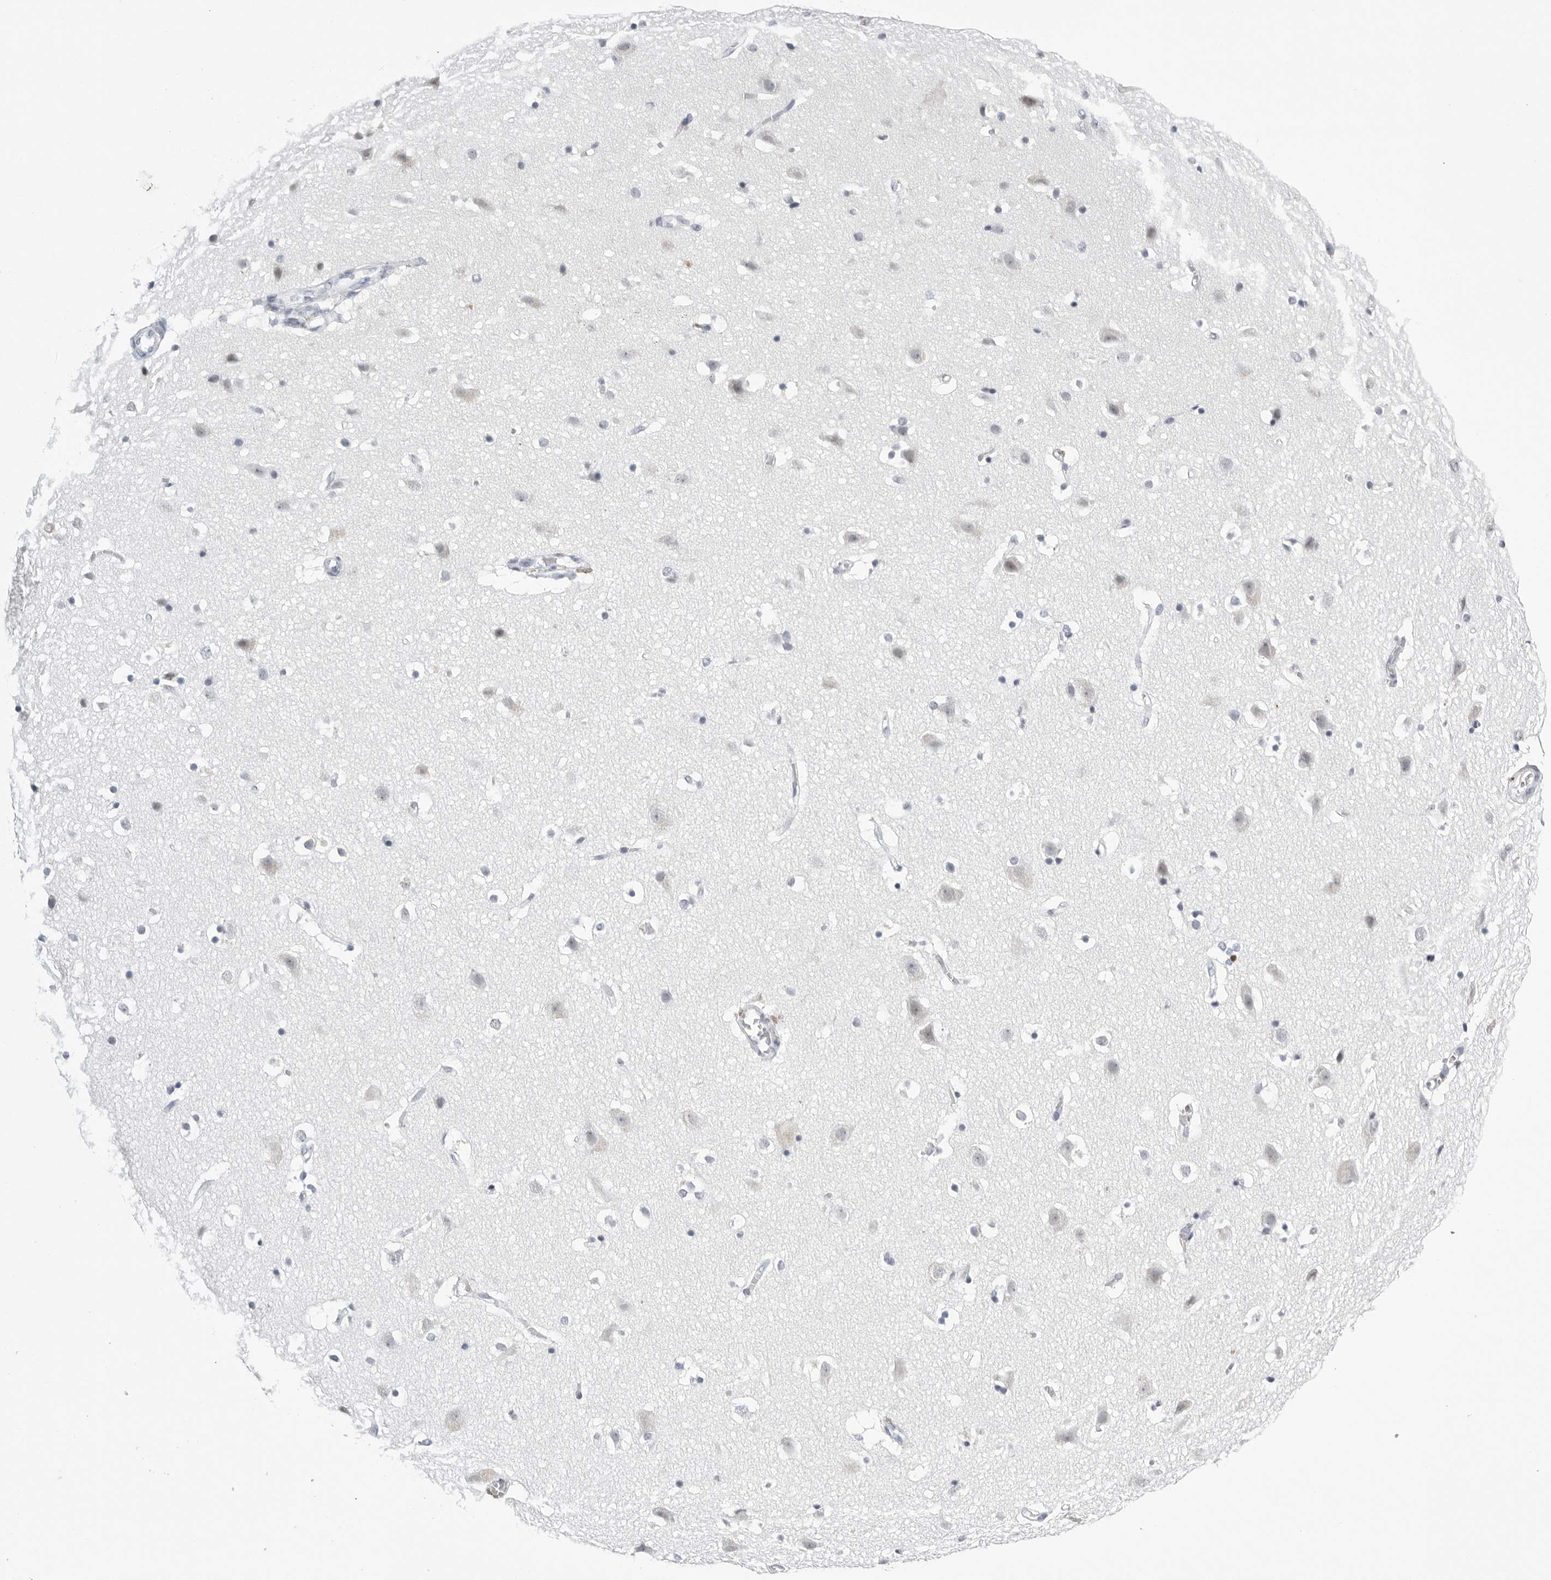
{"staining": {"intensity": "negative", "quantity": "none", "location": "none"}, "tissue": "cerebral cortex", "cell_type": "Endothelial cells", "image_type": "normal", "snomed": [{"axis": "morphology", "description": "Normal tissue, NOS"}, {"axis": "topography", "description": "Cerebral cortex"}], "caption": "A high-resolution micrograph shows immunohistochemistry (IHC) staining of normal cerebral cortex, which reveals no significant staining in endothelial cells. (DAB IHC with hematoxylin counter stain).", "gene": "ZNF502", "patient": {"sex": "male", "age": 54}}